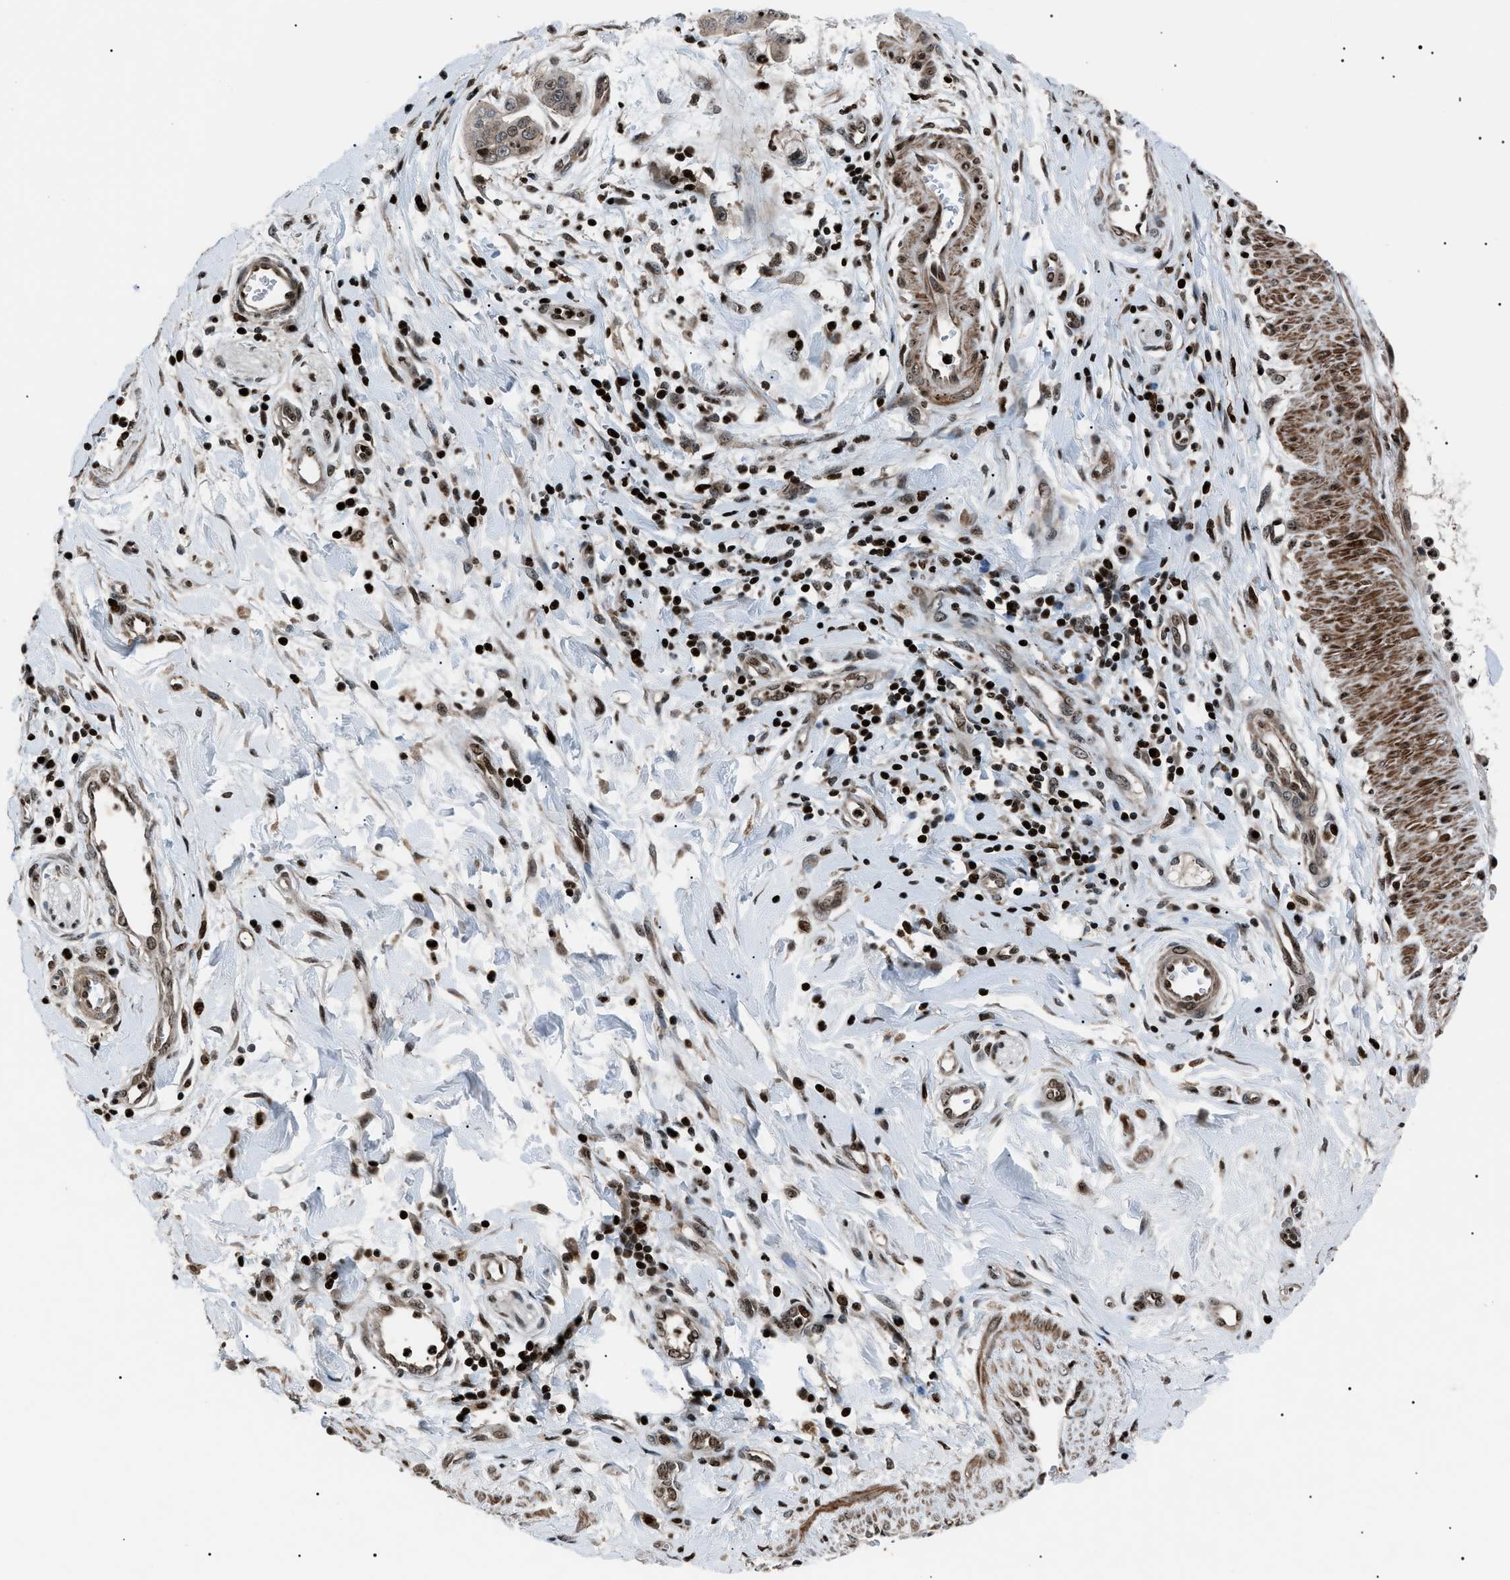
{"staining": {"intensity": "moderate", "quantity": "25%-75%", "location": "nuclear"}, "tissue": "pancreatic cancer", "cell_type": "Tumor cells", "image_type": "cancer", "snomed": [{"axis": "morphology", "description": "Adenocarcinoma, NOS"}, {"axis": "topography", "description": "Pancreas"}], "caption": "Pancreatic adenocarcinoma stained for a protein (brown) shows moderate nuclear positive expression in approximately 25%-75% of tumor cells.", "gene": "PRKX", "patient": {"sex": "female", "age": 75}}